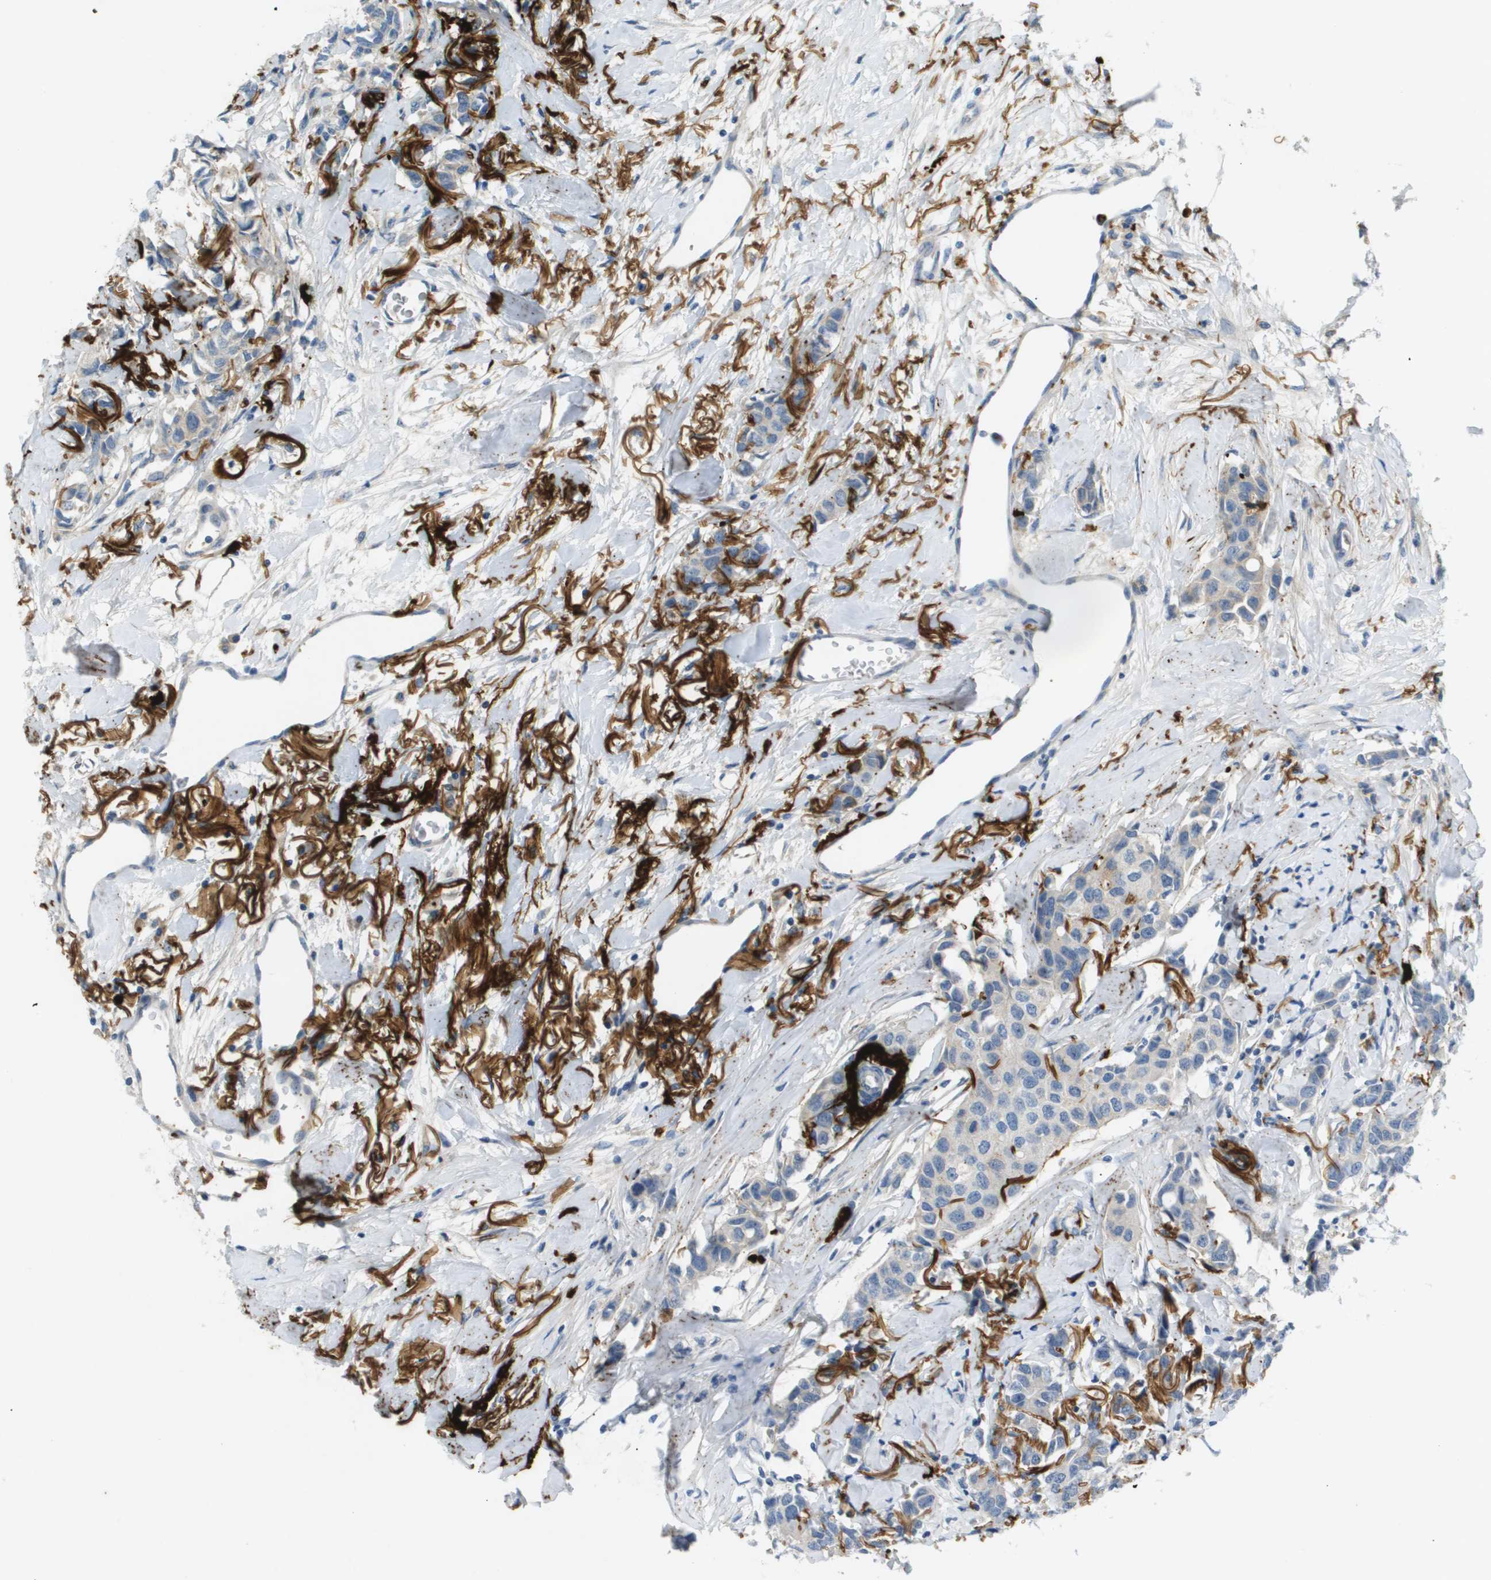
{"staining": {"intensity": "negative", "quantity": "none", "location": "none"}, "tissue": "breast cancer", "cell_type": "Tumor cells", "image_type": "cancer", "snomed": [{"axis": "morphology", "description": "Duct carcinoma"}, {"axis": "topography", "description": "Breast"}], "caption": "Immunohistochemistry of breast infiltrating ductal carcinoma demonstrates no positivity in tumor cells.", "gene": "VTN", "patient": {"sex": "female", "age": 80}}